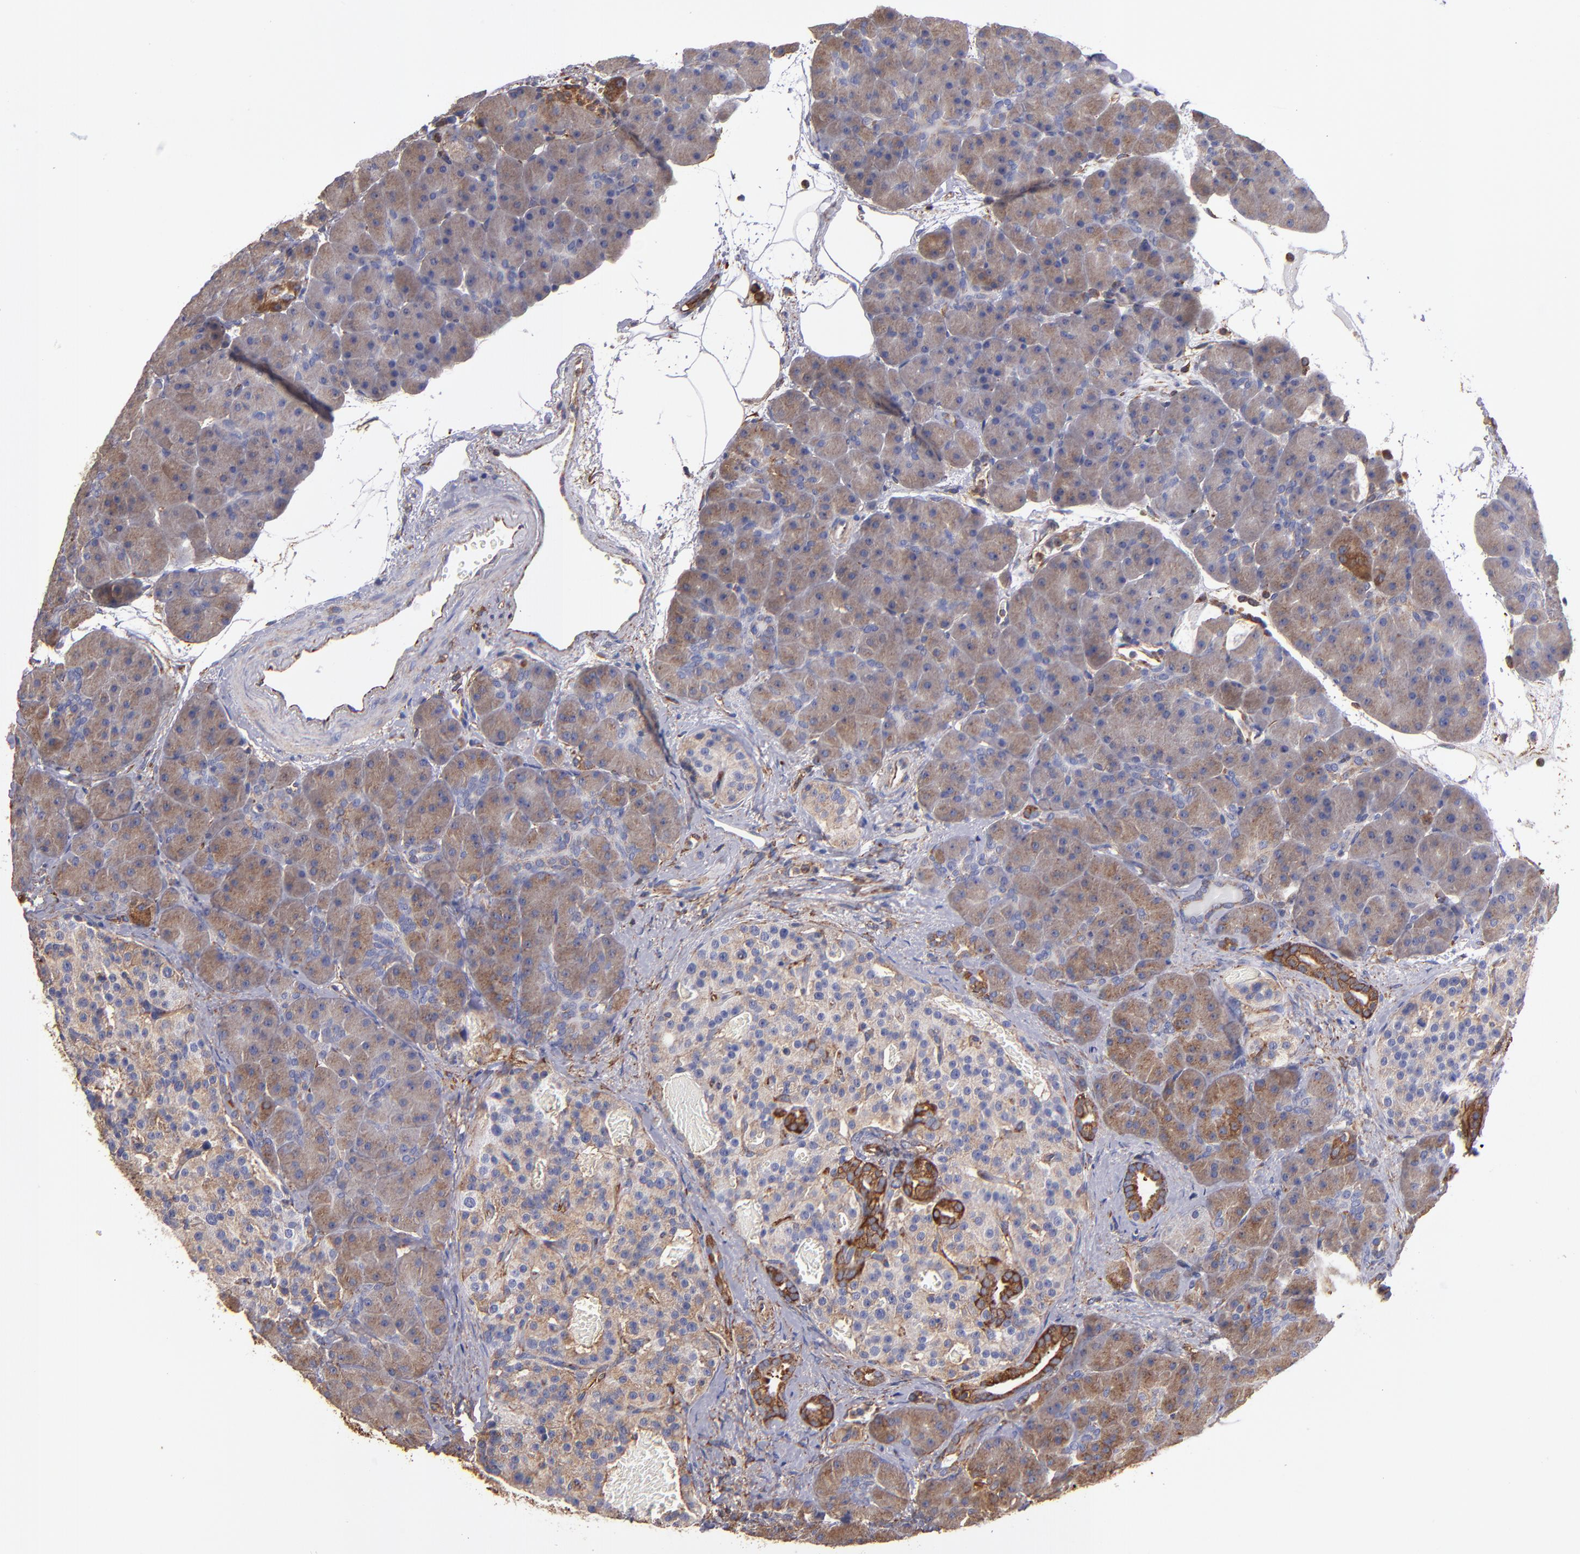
{"staining": {"intensity": "moderate", "quantity": ">75%", "location": "cytoplasmic/membranous"}, "tissue": "pancreas", "cell_type": "Exocrine glandular cells", "image_type": "normal", "snomed": [{"axis": "morphology", "description": "Normal tissue, NOS"}, {"axis": "topography", "description": "Pancreas"}], "caption": "Moderate cytoplasmic/membranous protein expression is present in about >75% of exocrine glandular cells in pancreas. (Stains: DAB in brown, nuclei in blue, Microscopy: brightfield microscopy at high magnification).", "gene": "MVP", "patient": {"sex": "male", "age": 66}}